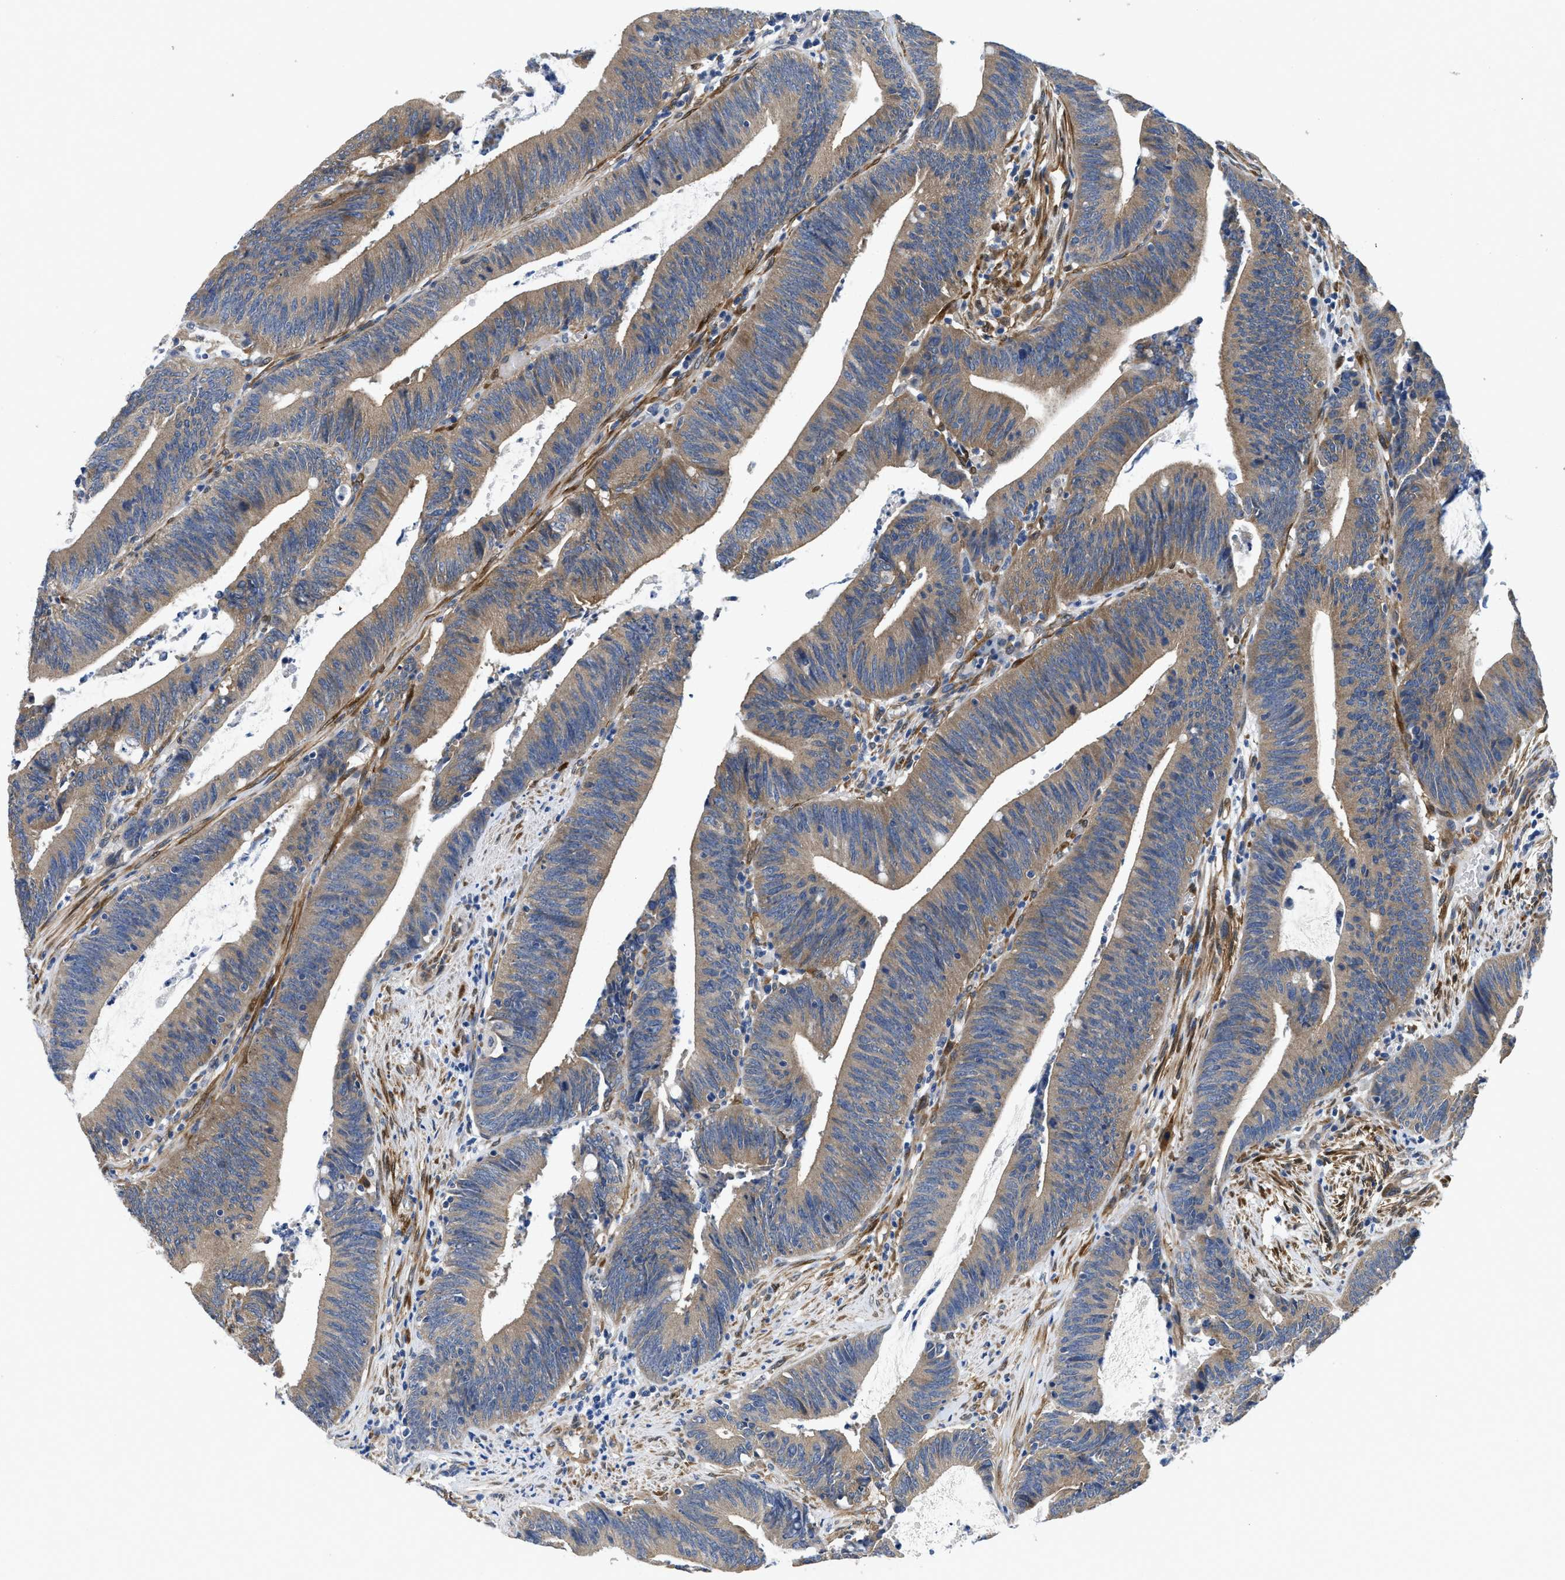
{"staining": {"intensity": "moderate", "quantity": ">75%", "location": "cytoplasmic/membranous"}, "tissue": "colorectal cancer", "cell_type": "Tumor cells", "image_type": "cancer", "snomed": [{"axis": "morphology", "description": "Normal tissue, NOS"}, {"axis": "morphology", "description": "Adenocarcinoma, NOS"}, {"axis": "topography", "description": "Rectum"}], "caption": "Adenocarcinoma (colorectal) tissue shows moderate cytoplasmic/membranous expression in approximately >75% of tumor cells, visualized by immunohistochemistry.", "gene": "RAPH1", "patient": {"sex": "female", "age": 66}}